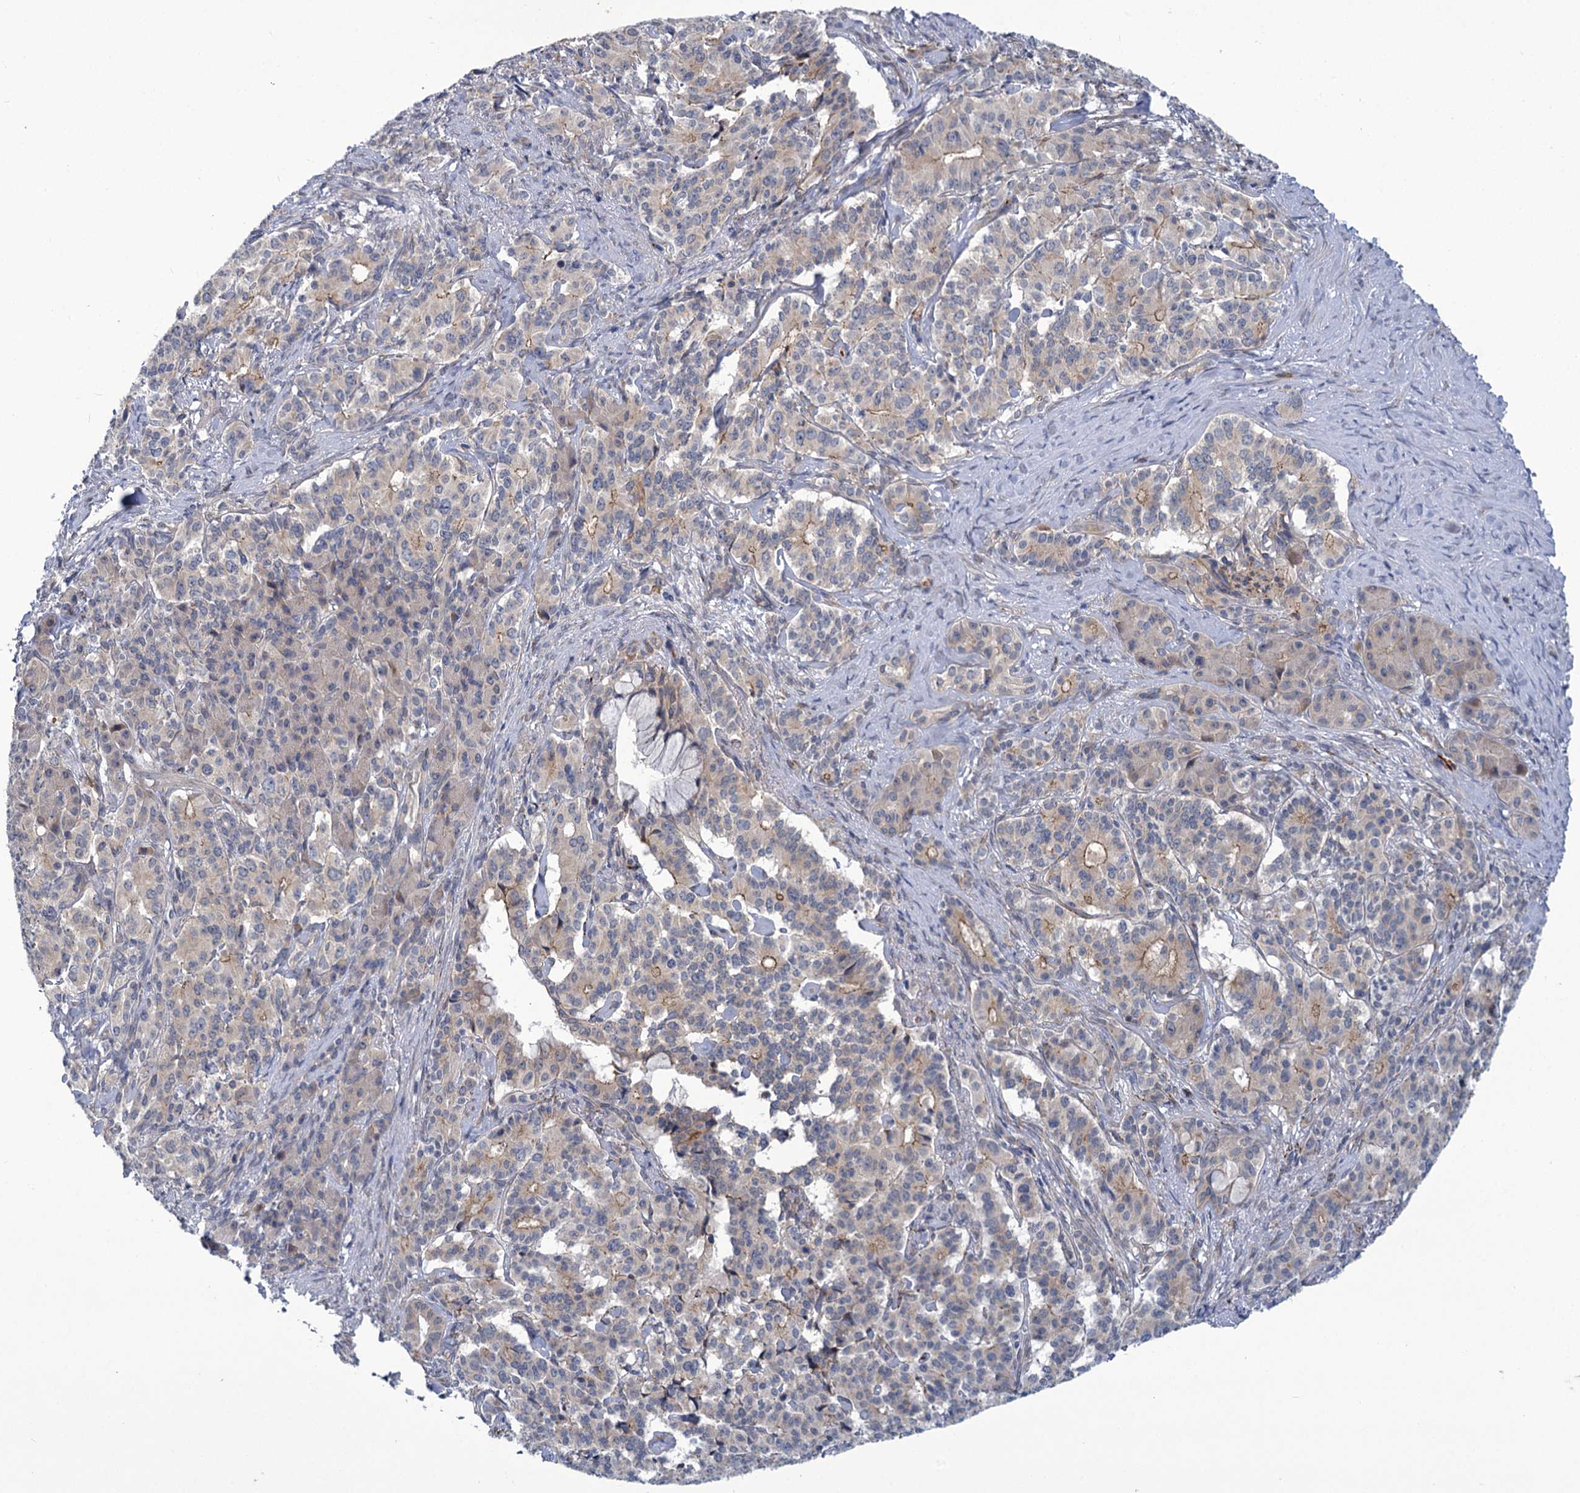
{"staining": {"intensity": "weak", "quantity": "<25%", "location": "cytoplasmic/membranous"}, "tissue": "pancreatic cancer", "cell_type": "Tumor cells", "image_type": "cancer", "snomed": [{"axis": "morphology", "description": "Adenocarcinoma, NOS"}, {"axis": "topography", "description": "Pancreas"}], "caption": "The micrograph demonstrates no staining of tumor cells in pancreatic cancer (adenocarcinoma).", "gene": "MBLAC2", "patient": {"sex": "female", "age": 74}}